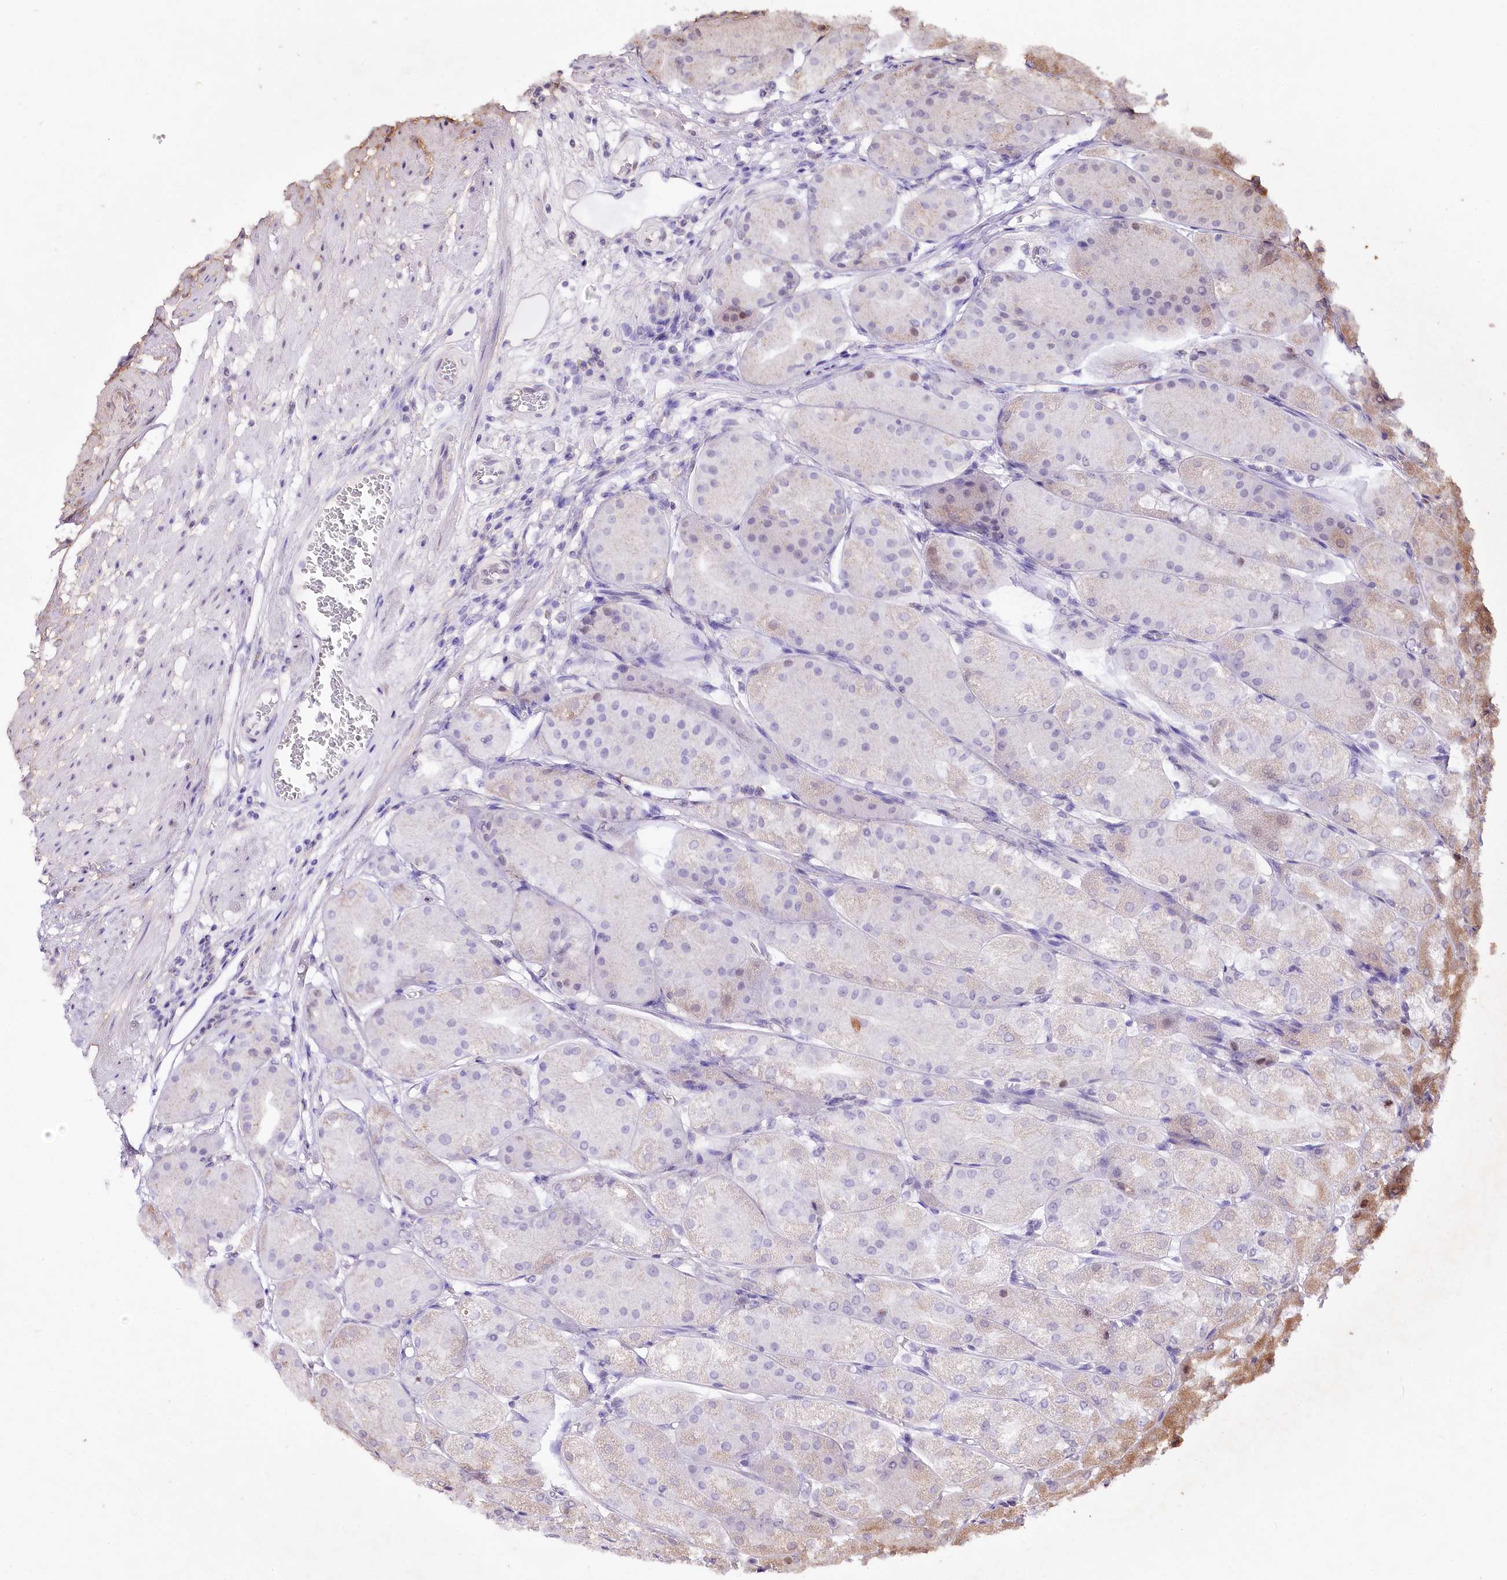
{"staining": {"intensity": "negative", "quantity": "none", "location": "none"}, "tissue": "stomach", "cell_type": "Glandular cells", "image_type": "normal", "snomed": [{"axis": "morphology", "description": "Normal tissue, NOS"}, {"axis": "topography", "description": "Stomach, upper"}], "caption": "The immunohistochemistry micrograph has no significant expression in glandular cells of stomach. Nuclei are stained in blue.", "gene": "ZFYVE27", "patient": {"sex": "male", "age": 72}}